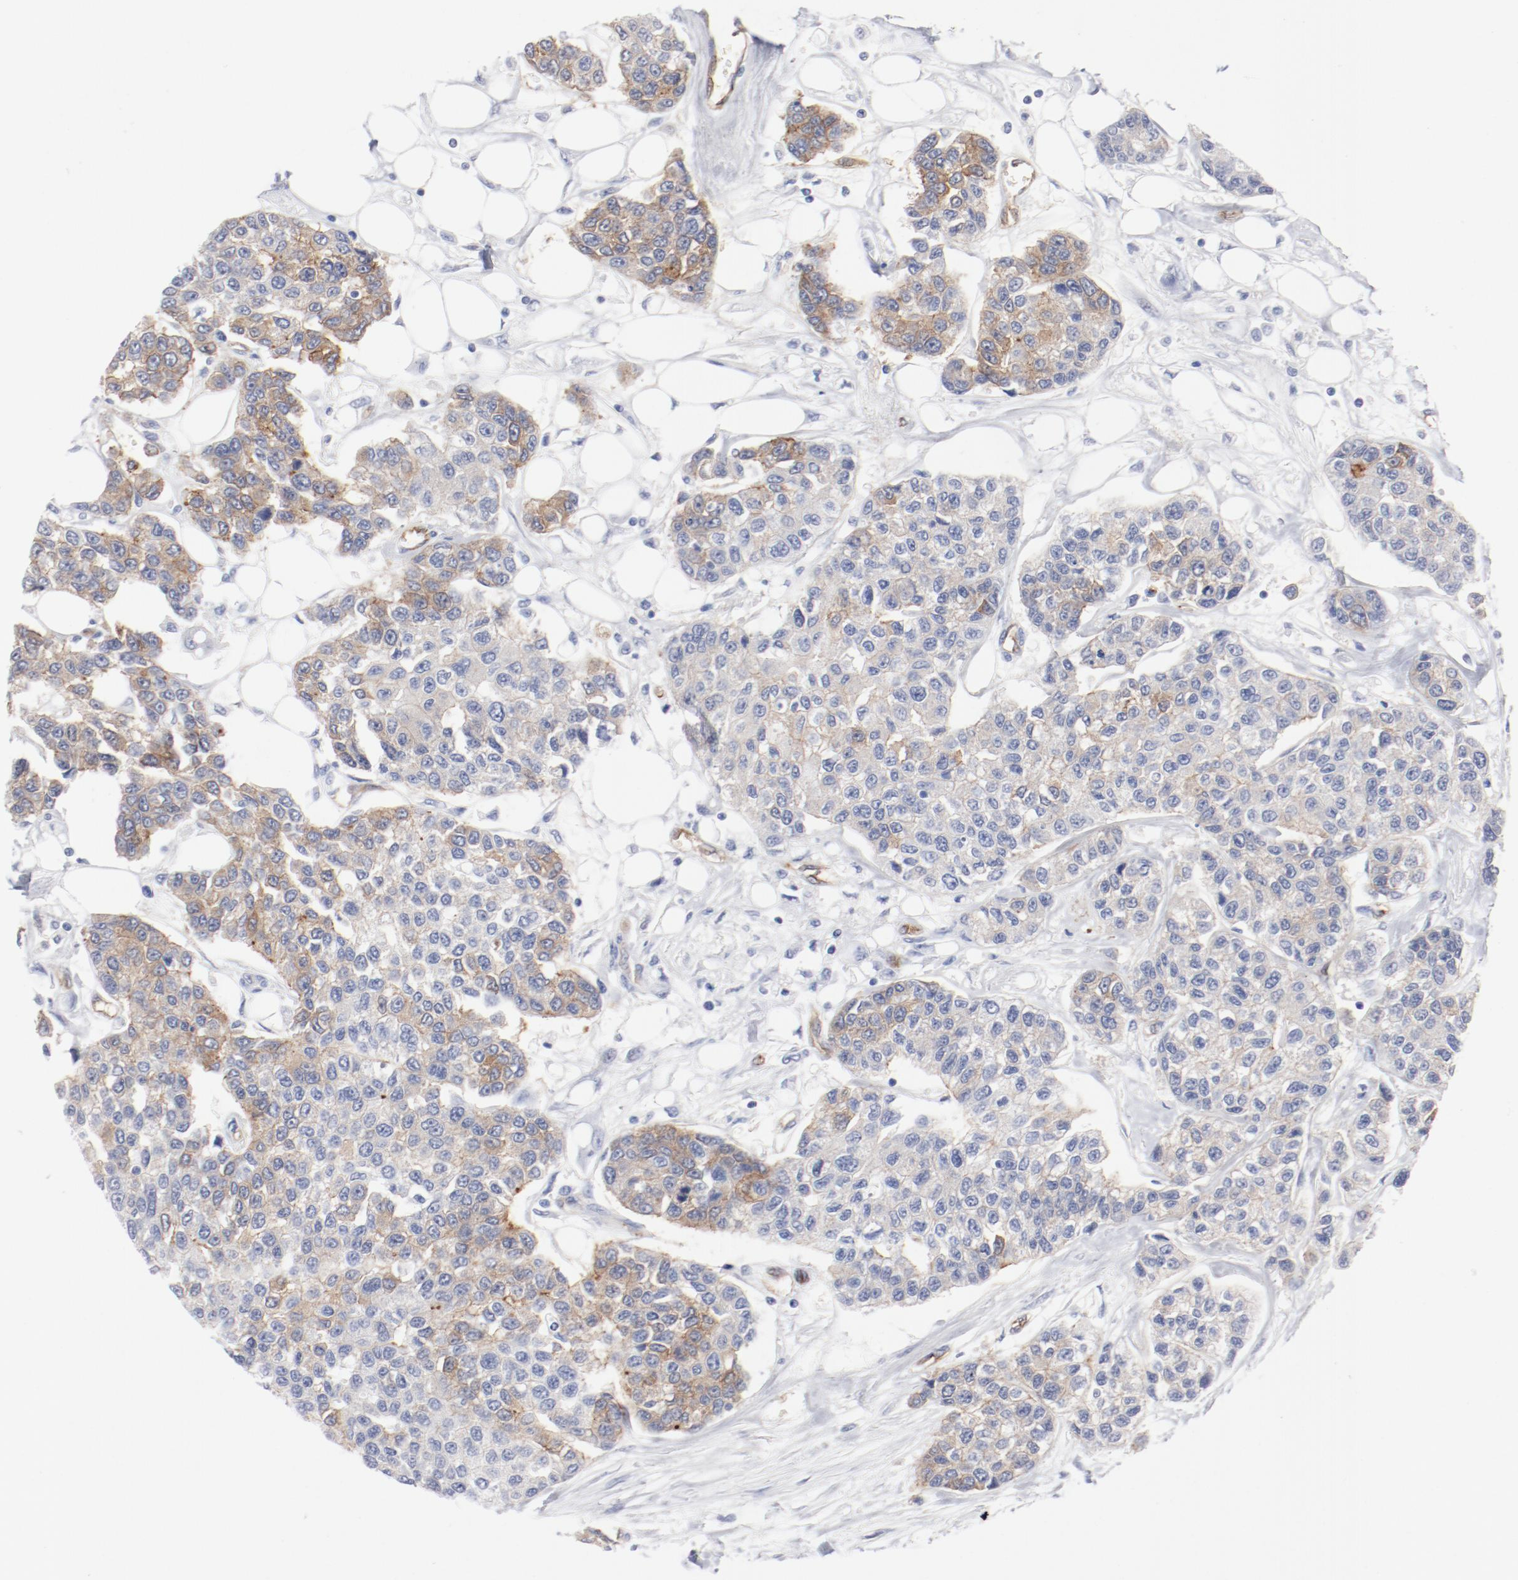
{"staining": {"intensity": "moderate", "quantity": "25%-75%", "location": "cytoplasmic/membranous"}, "tissue": "breast cancer", "cell_type": "Tumor cells", "image_type": "cancer", "snomed": [{"axis": "morphology", "description": "Duct carcinoma"}, {"axis": "topography", "description": "Breast"}], "caption": "About 25%-75% of tumor cells in intraductal carcinoma (breast) demonstrate moderate cytoplasmic/membranous protein expression as visualized by brown immunohistochemical staining.", "gene": "SHANK3", "patient": {"sex": "female", "age": 51}}